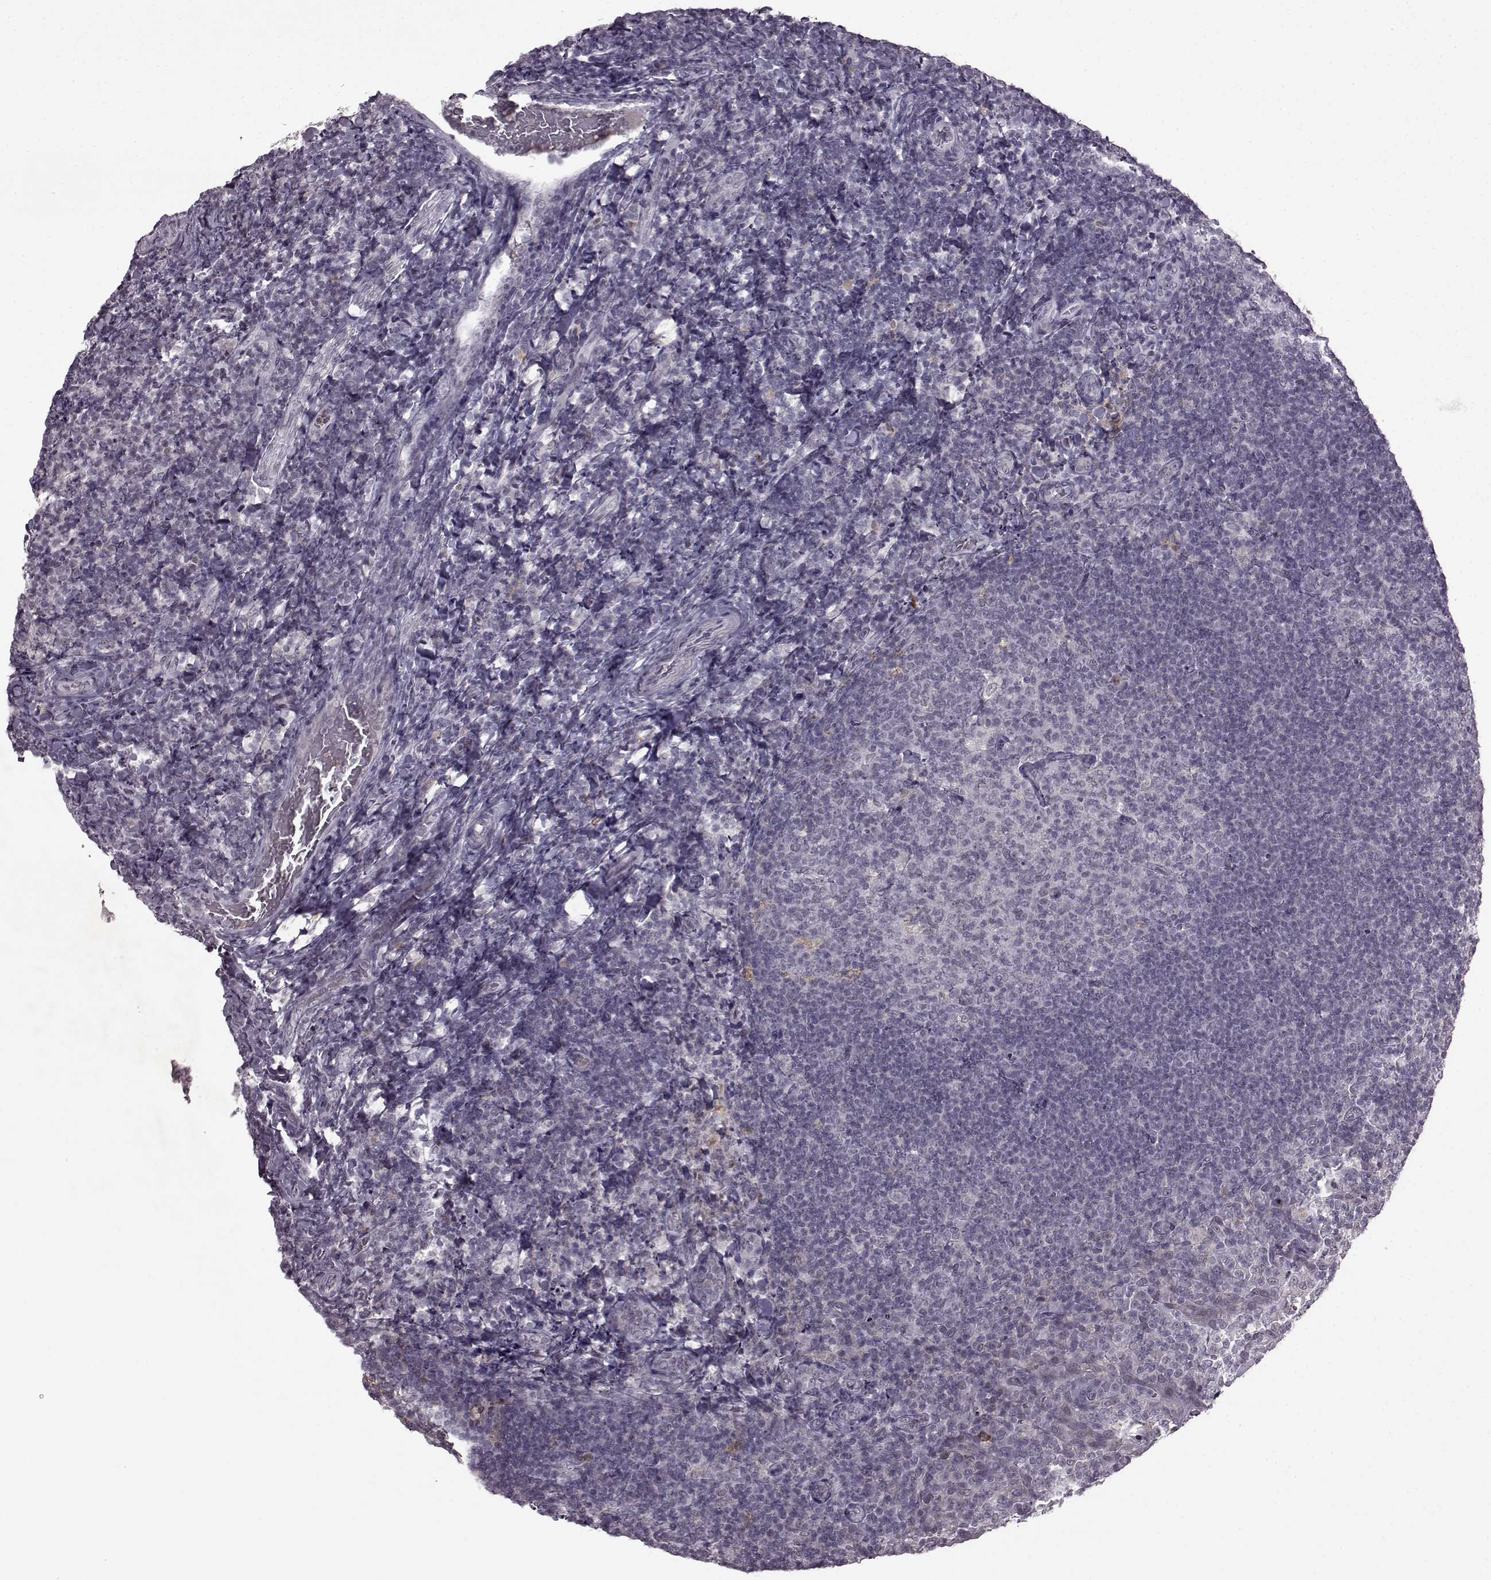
{"staining": {"intensity": "negative", "quantity": "none", "location": "none"}, "tissue": "tonsil", "cell_type": "Germinal center cells", "image_type": "normal", "snomed": [{"axis": "morphology", "description": "Normal tissue, NOS"}, {"axis": "topography", "description": "Tonsil"}], "caption": "DAB immunohistochemical staining of normal human tonsil exhibits no significant staining in germinal center cells. The staining was performed using DAB (3,3'-diaminobenzidine) to visualize the protein expression in brown, while the nuclei were stained in blue with hematoxylin (Magnification: 20x).", "gene": "SLC28A2", "patient": {"sex": "female", "age": 10}}